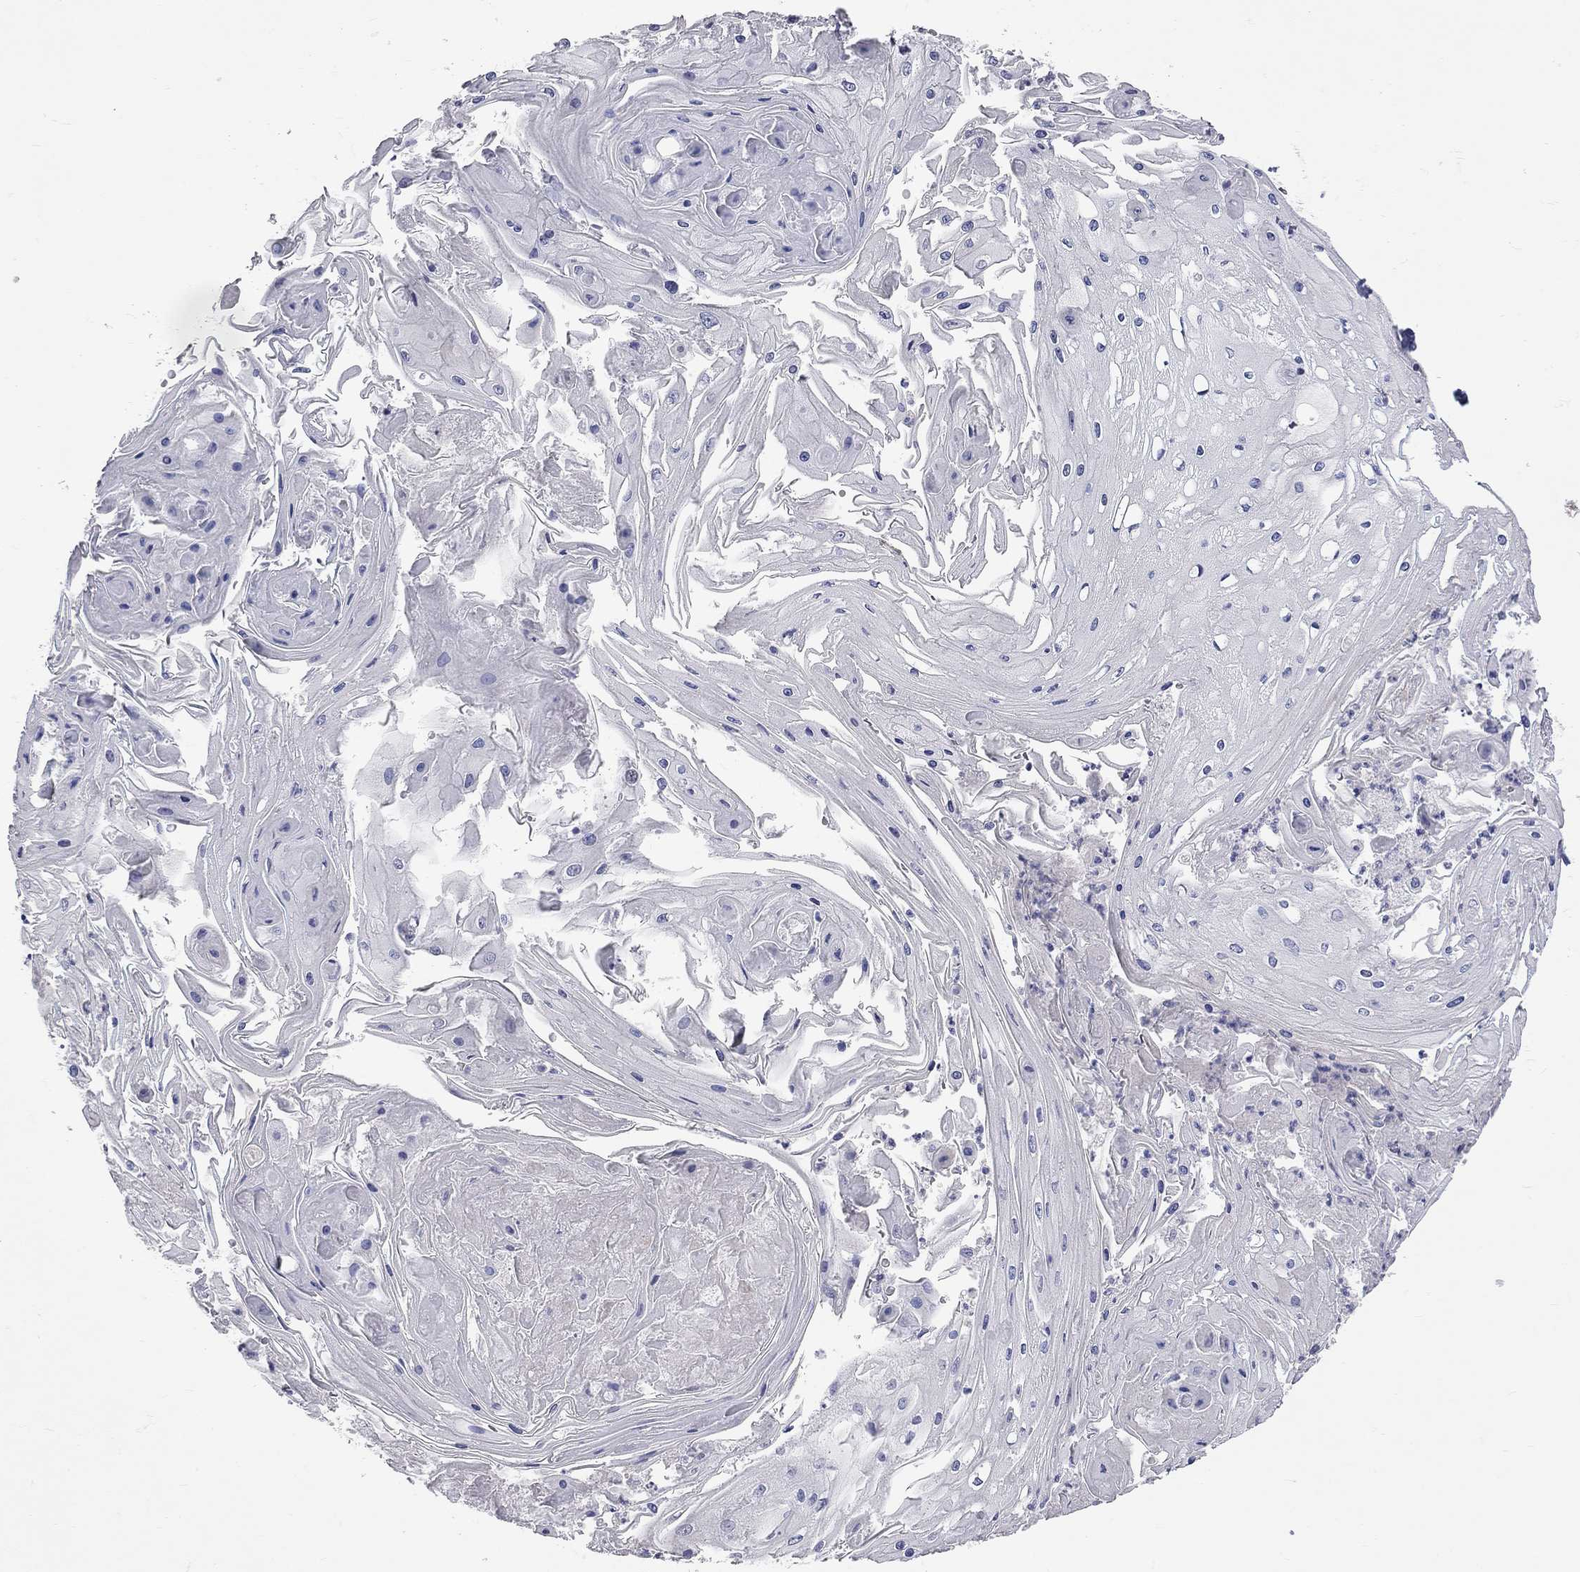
{"staining": {"intensity": "negative", "quantity": "none", "location": "none"}, "tissue": "skin cancer", "cell_type": "Tumor cells", "image_type": "cancer", "snomed": [{"axis": "morphology", "description": "Squamous cell carcinoma, NOS"}, {"axis": "topography", "description": "Skin"}], "caption": "Immunohistochemical staining of skin cancer shows no significant expression in tumor cells. Brightfield microscopy of immunohistochemistry (IHC) stained with DAB (brown) and hematoxylin (blue), captured at high magnification.", "gene": "OPRK1", "patient": {"sex": "male", "age": 70}}